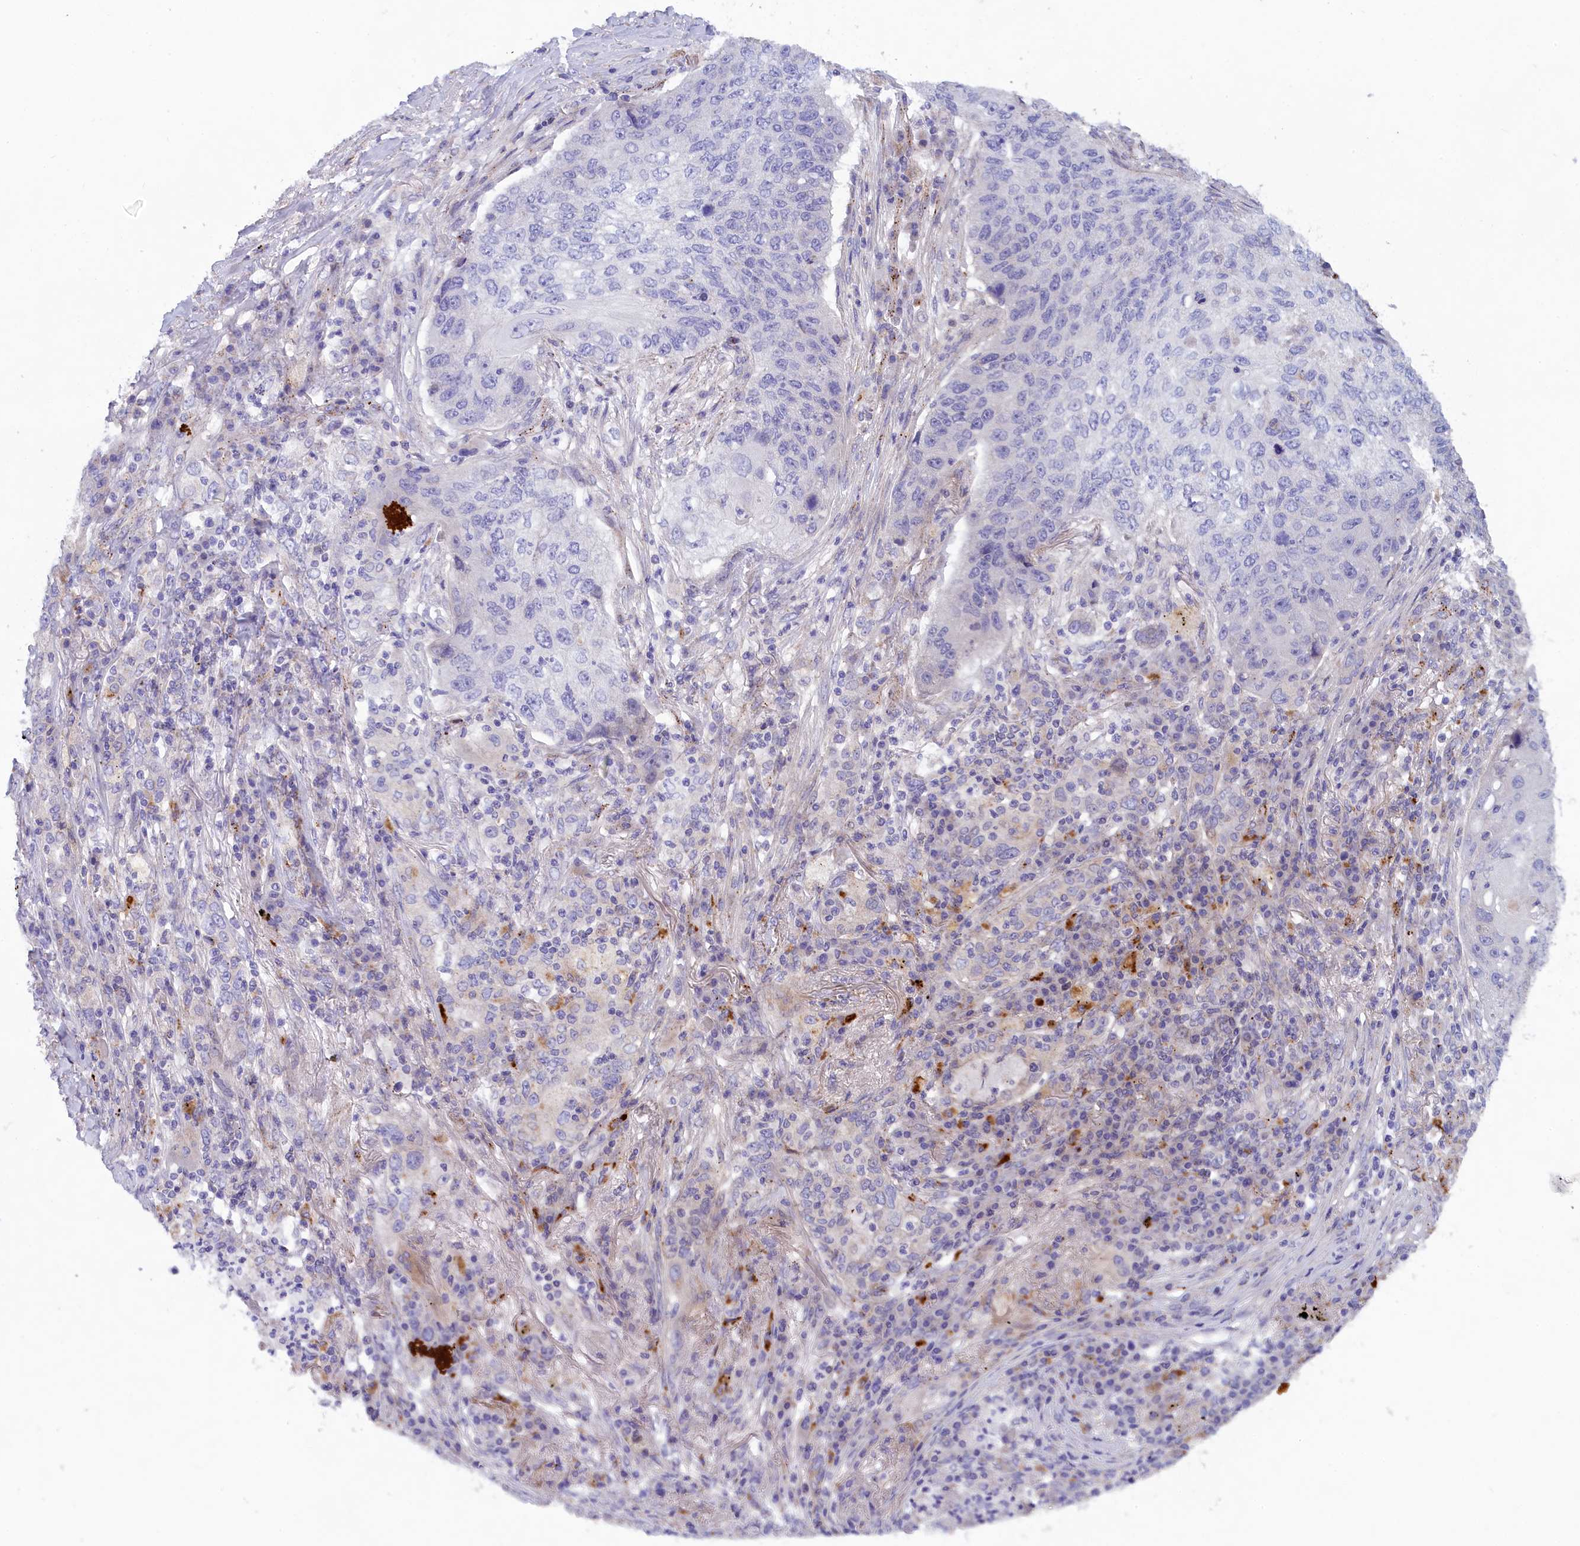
{"staining": {"intensity": "negative", "quantity": "none", "location": "none"}, "tissue": "lung cancer", "cell_type": "Tumor cells", "image_type": "cancer", "snomed": [{"axis": "morphology", "description": "Squamous cell carcinoma, NOS"}, {"axis": "topography", "description": "Lung"}], "caption": "The micrograph shows no significant expression in tumor cells of lung squamous cell carcinoma.", "gene": "WDR6", "patient": {"sex": "female", "age": 63}}